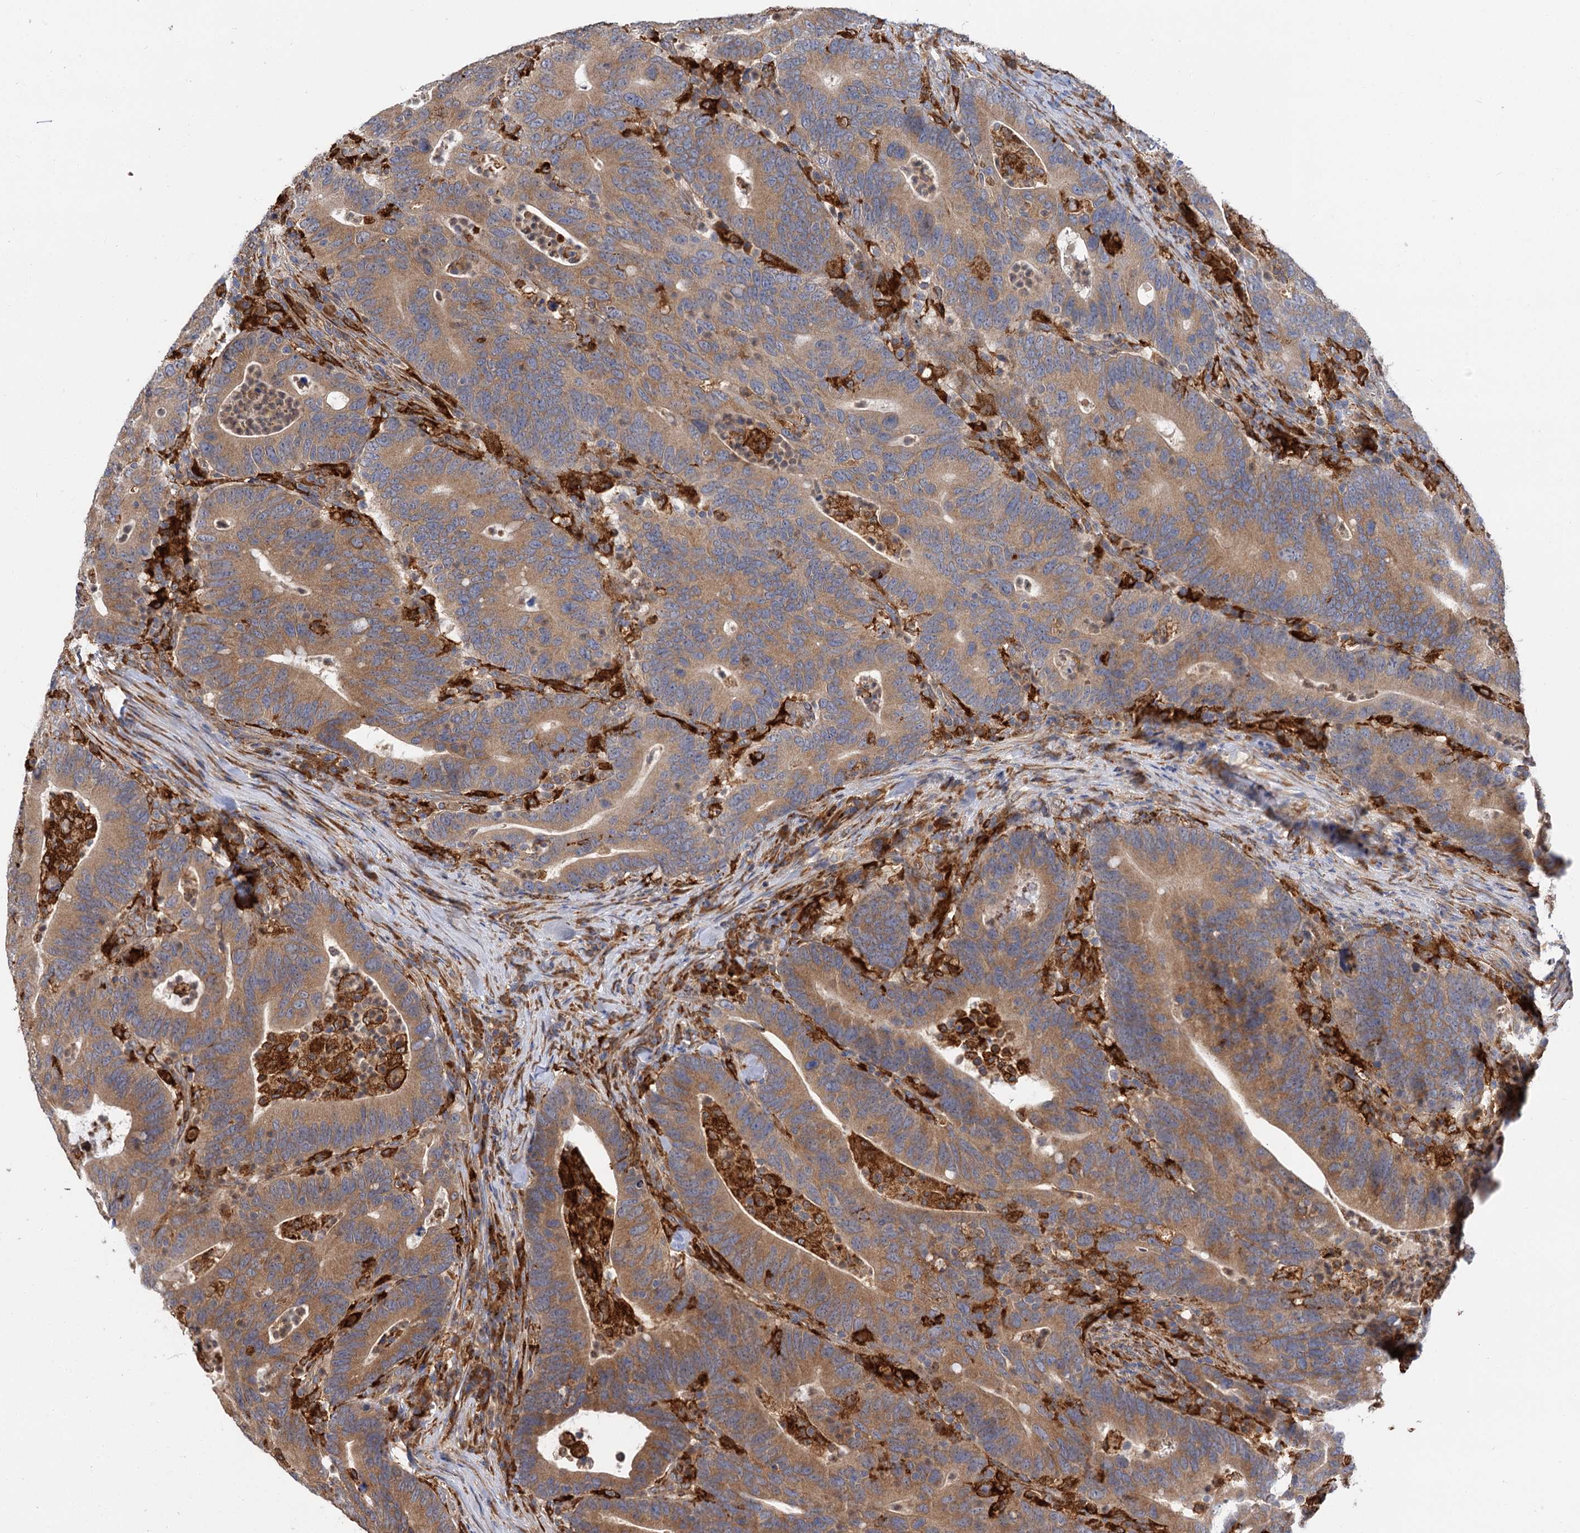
{"staining": {"intensity": "moderate", "quantity": ">75%", "location": "cytoplasmic/membranous"}, "tissue": "colorectal cancer", "cell_type": "Tumor cells", "image_type": "cancer", "snomed": [{"axis": "morphology", "description": "Adenocarcinoma, NOS"}, {"axis": "topography", "description": "Colon"}], "caption": "Protein positivity by immunohistochemistry (IHC) reveals moderate cytoplasmic/membranous expression in approximately >75% of tumor cells in colorectal cancer (adenocarcinoma). (DAB (3,3'-diaminobenzidine) = brown stain, brightfield microscopy at high magnification).", "gene": "PPIP5K2", "patient": {"sex": "female", "age": 66}}